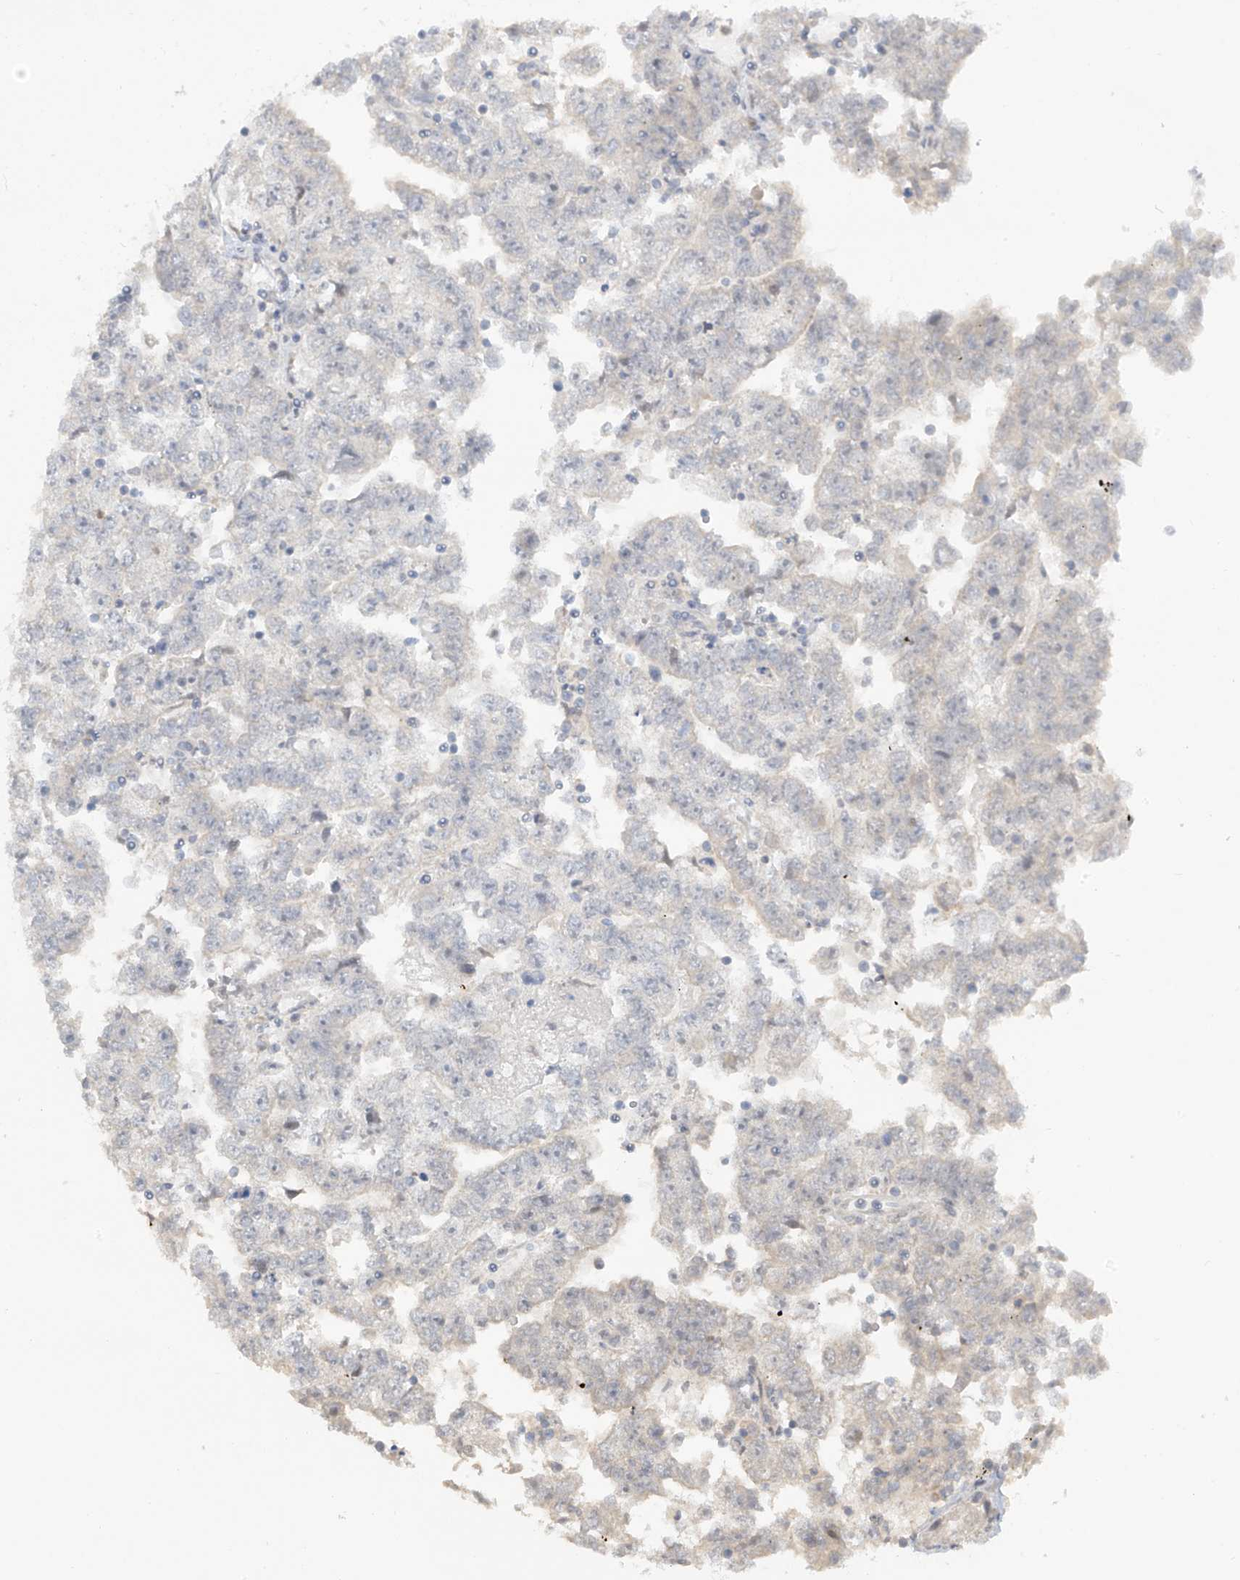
{"staining": {"intensity": "negative", "quantity": "none", "location": "none"}, "tissue": "testis cancer", "cell_type": "Tumor cells", "image_type": "cancer", "snomed": [{"axis": "morphology", "description": "Carcinoma, Embryonal, NOS"}, {"axis": "topography", "description": "Testis"}], "caption": "This is an immunohistochemistry (IHC) histopathology image of testis embryonal carcinoma. There is no expression in tumor cells.", "gene": "METAP1D", "patient": {"sex": "male", "age": 25}}